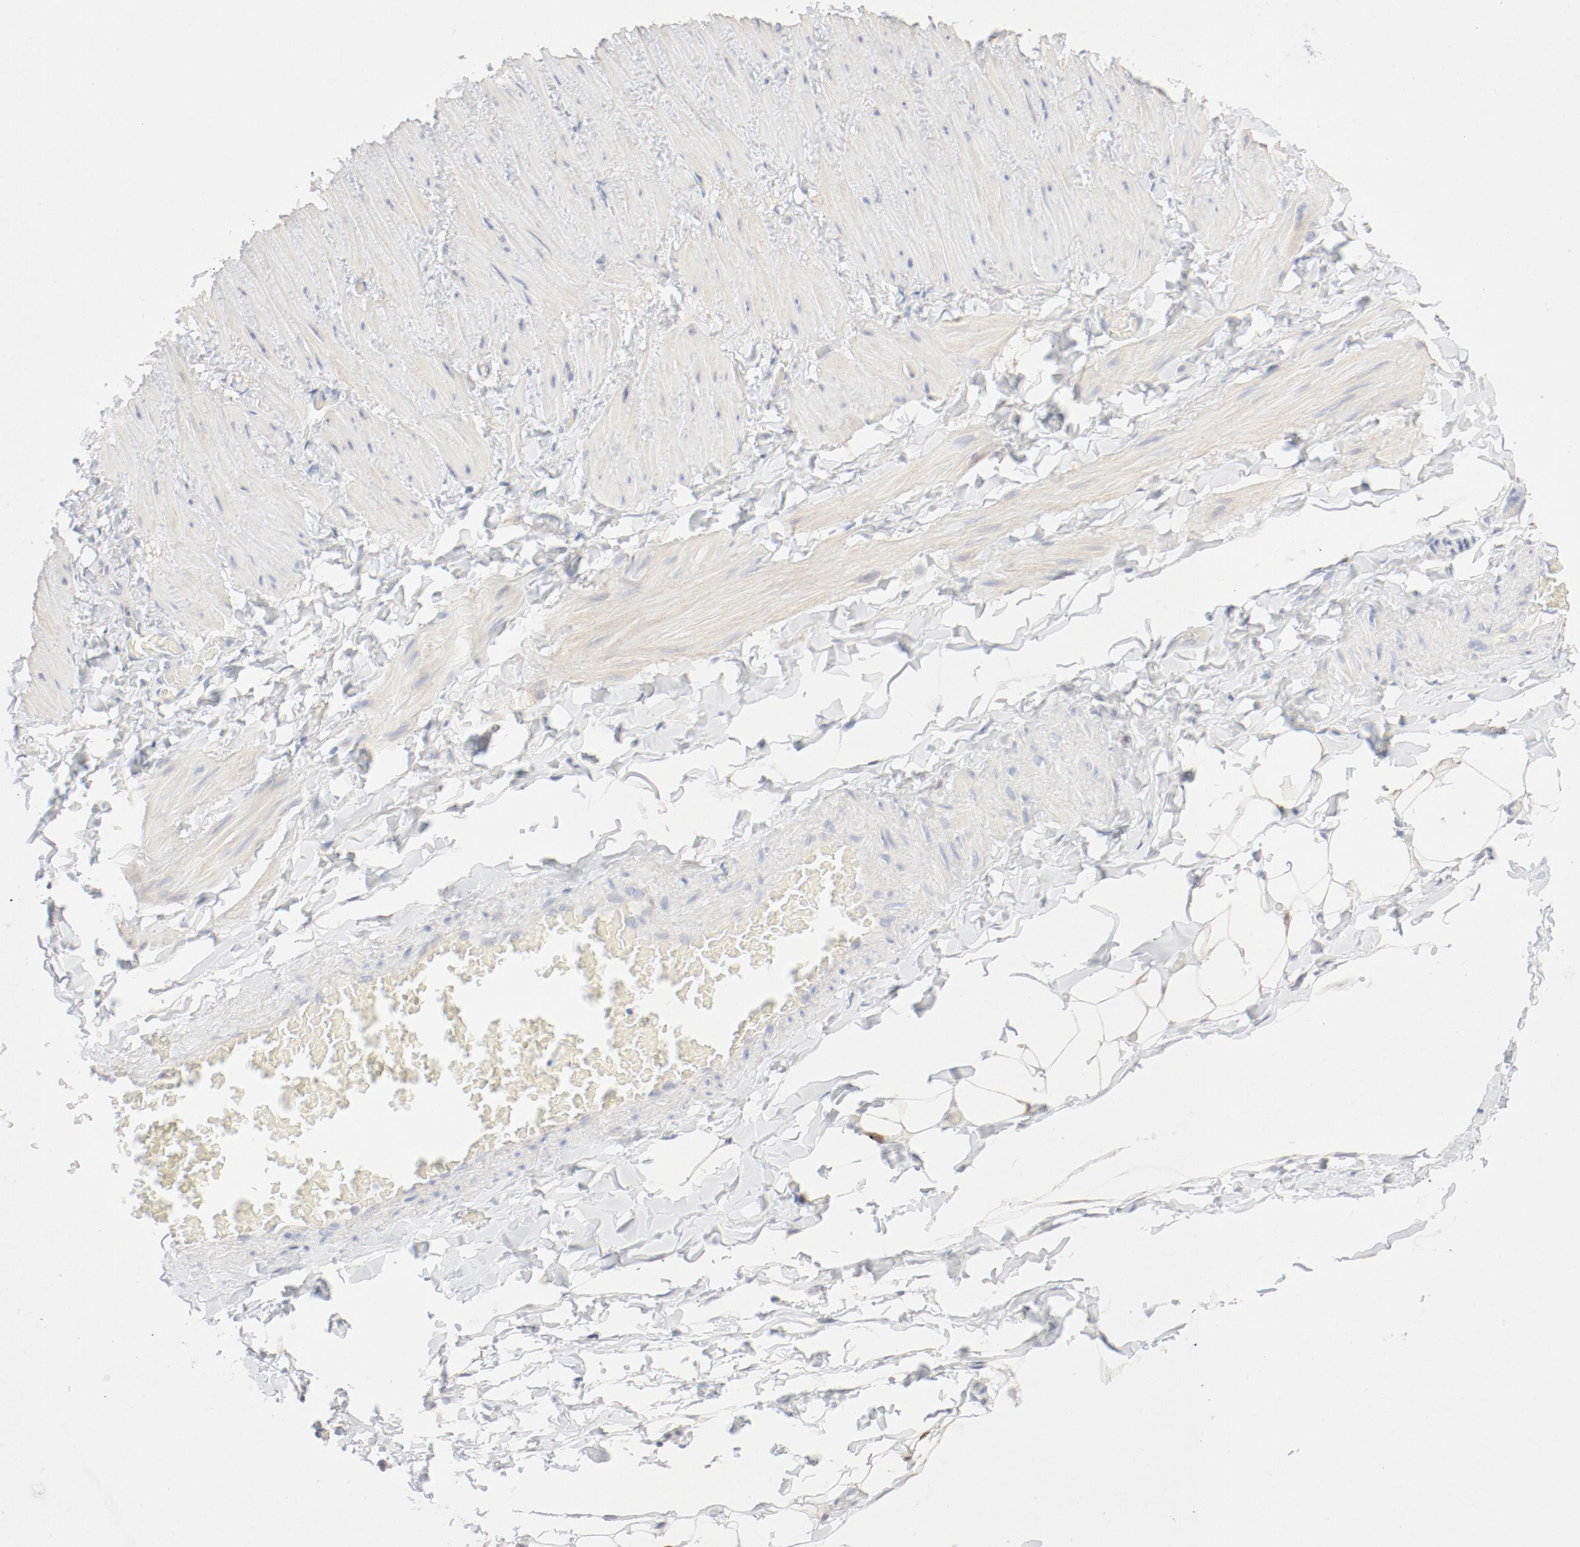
{"staining": {"intensity": "moderate", "quantity": ">75%", "location": "cytoplasmic/membranous"}, "tissue": "adipose tissue", "cell_type": "Adipocytes", "image_type": "normal", "snomed": [{"axis": "morphology", "description": "Normal tissue, NOS"}, {"axis": "topography", "description": "Soft tissue"}], "caption": "IHC of normal adipose tissue reveals medium levels of moderate cytoplasmic/membranous expression in approximately >75% of adipocytes.", "gene": "PGM1", "patient": {"sex": "male", "age": 26}}